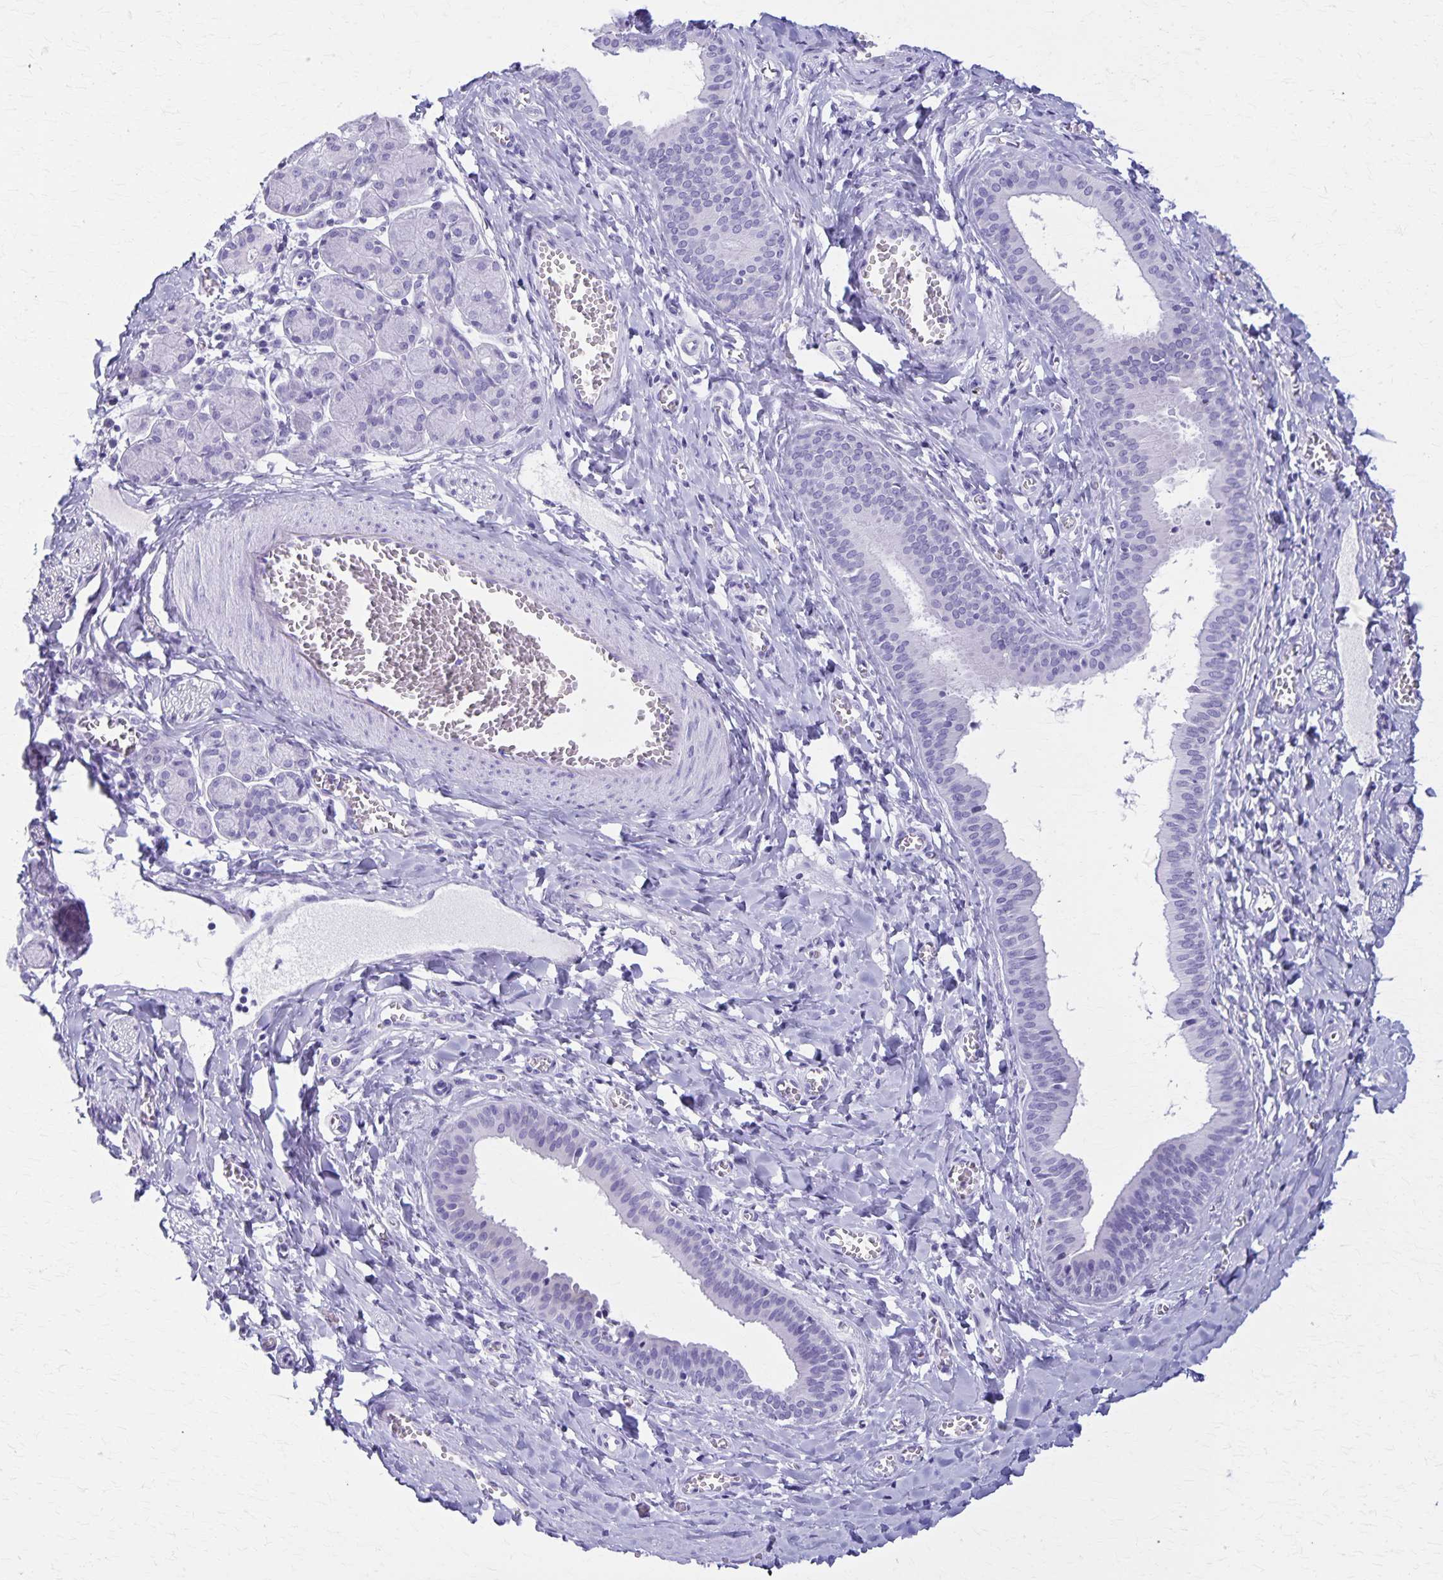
{"staining": {"intensity": "negative", "quantity": "none", "location": "none"}, "tissue": "salivary gland", "cell_type": "Glandular cells", "image_type": "normal", "snomed": [{"axis": "morphology", "description": "Normal tissue, NOS"}, {"axis": "morphology", "description": "Inflammation, NOS"}, {"axis": "topography", "description": "Lymph node"}, {"axis": "topography", "description": "Salivary gland"}], "caption": "Glandular cells show no significant protein staining in normal salivary gland.", "gene": "DEFA5", "patient": {"sex": "male", "age": 3}}